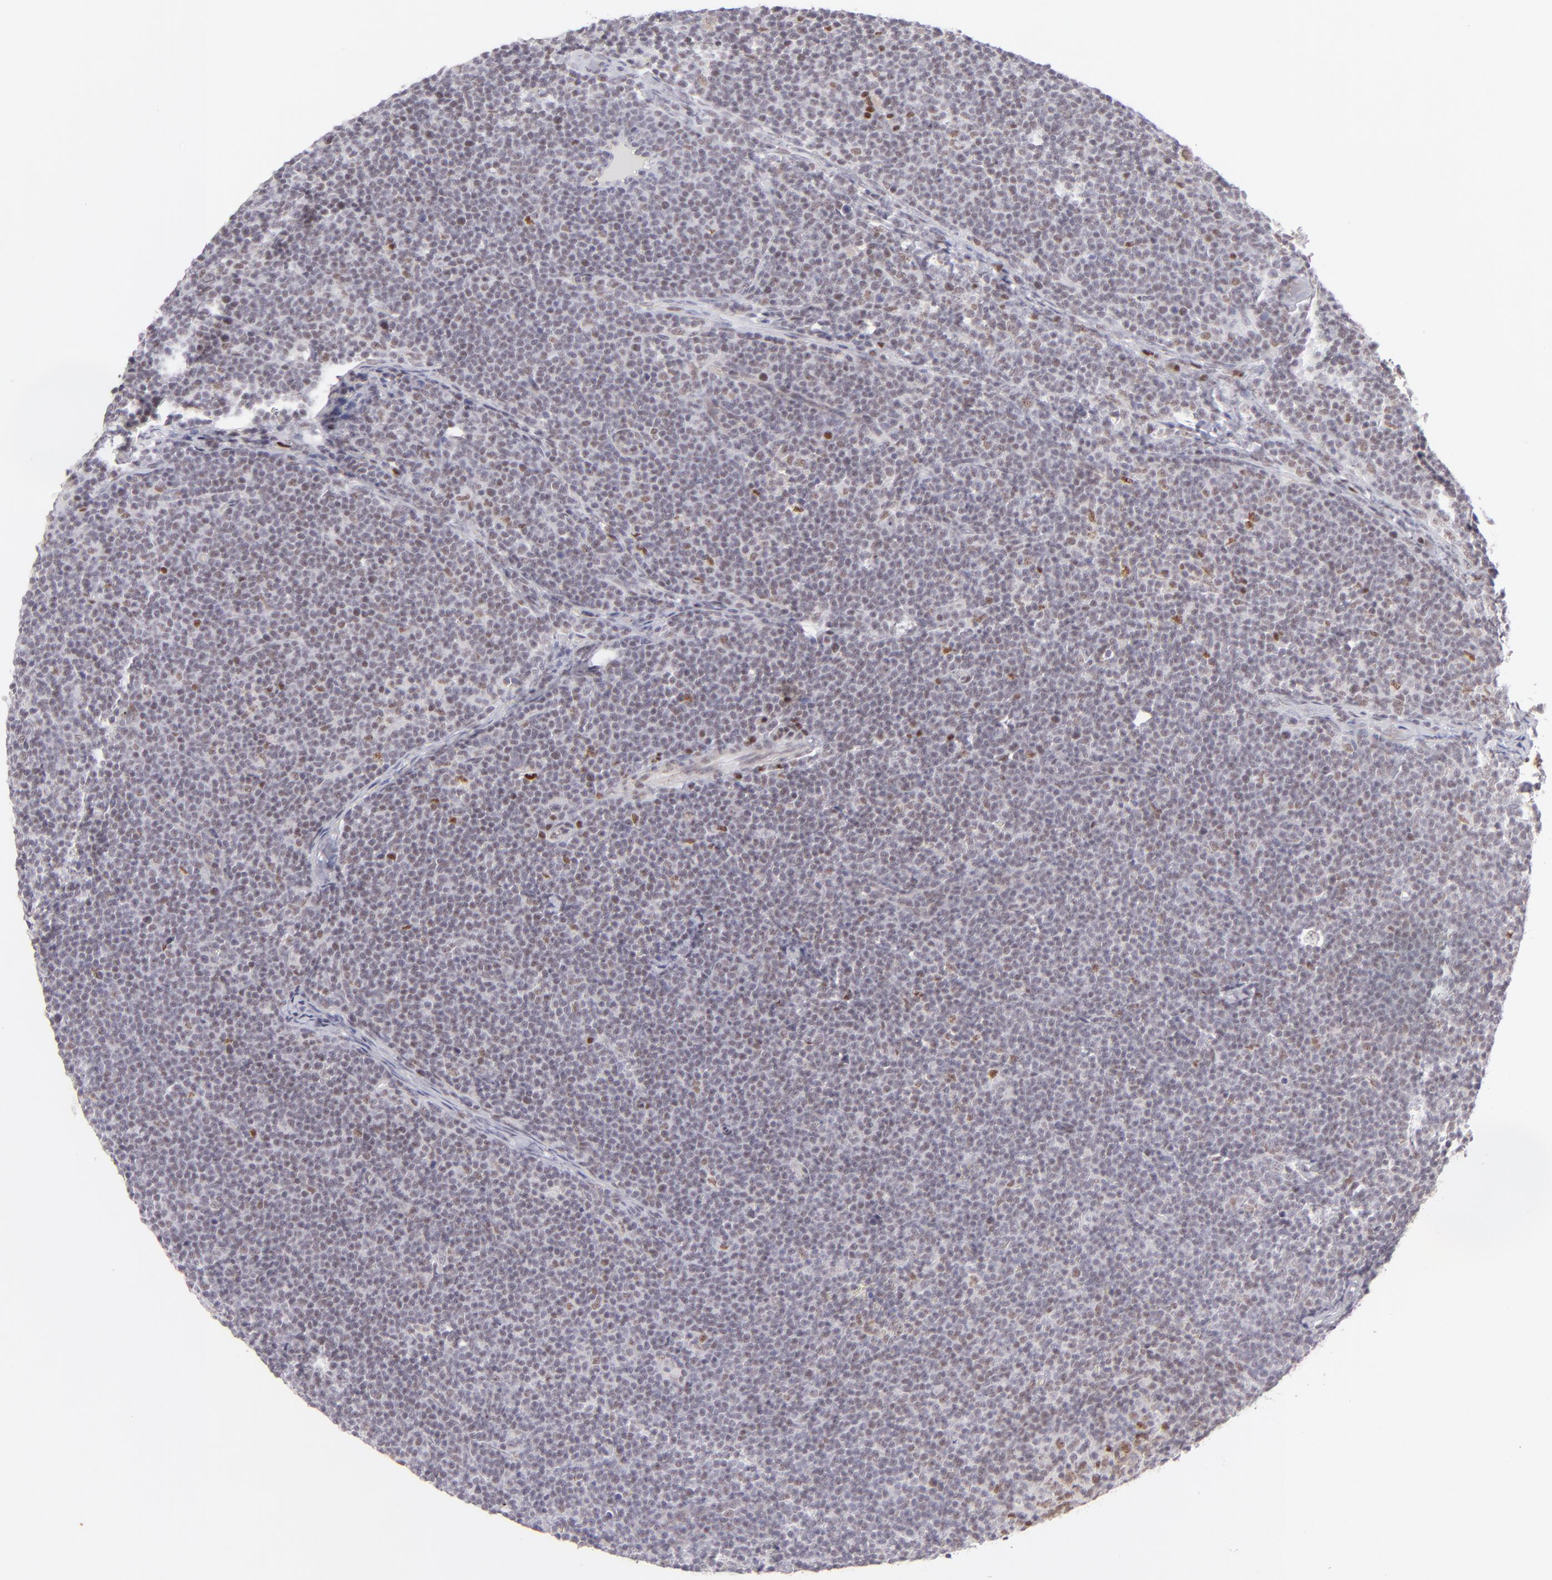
{"staining": {"intensity": "weak", "quantity": "<25%", "location": "nuclear"}, "tissue": "lymphoma", "cell_type": "Tumor cells", "image_type": "cancer", "snomed": [{"axis": "morphology", "description": "Malignant lymphoma, non-Hodgkin's type, High grade"}, {"axis": "topography", "description": "Lymph node"}], "caption": "Immunohistochemistry (IHC) image of lymphoma stained for a protein (brown), which shows no staining in tumor cells.", "gene": "POU2F1", "patient": {"sex": "female", "age": 58}}